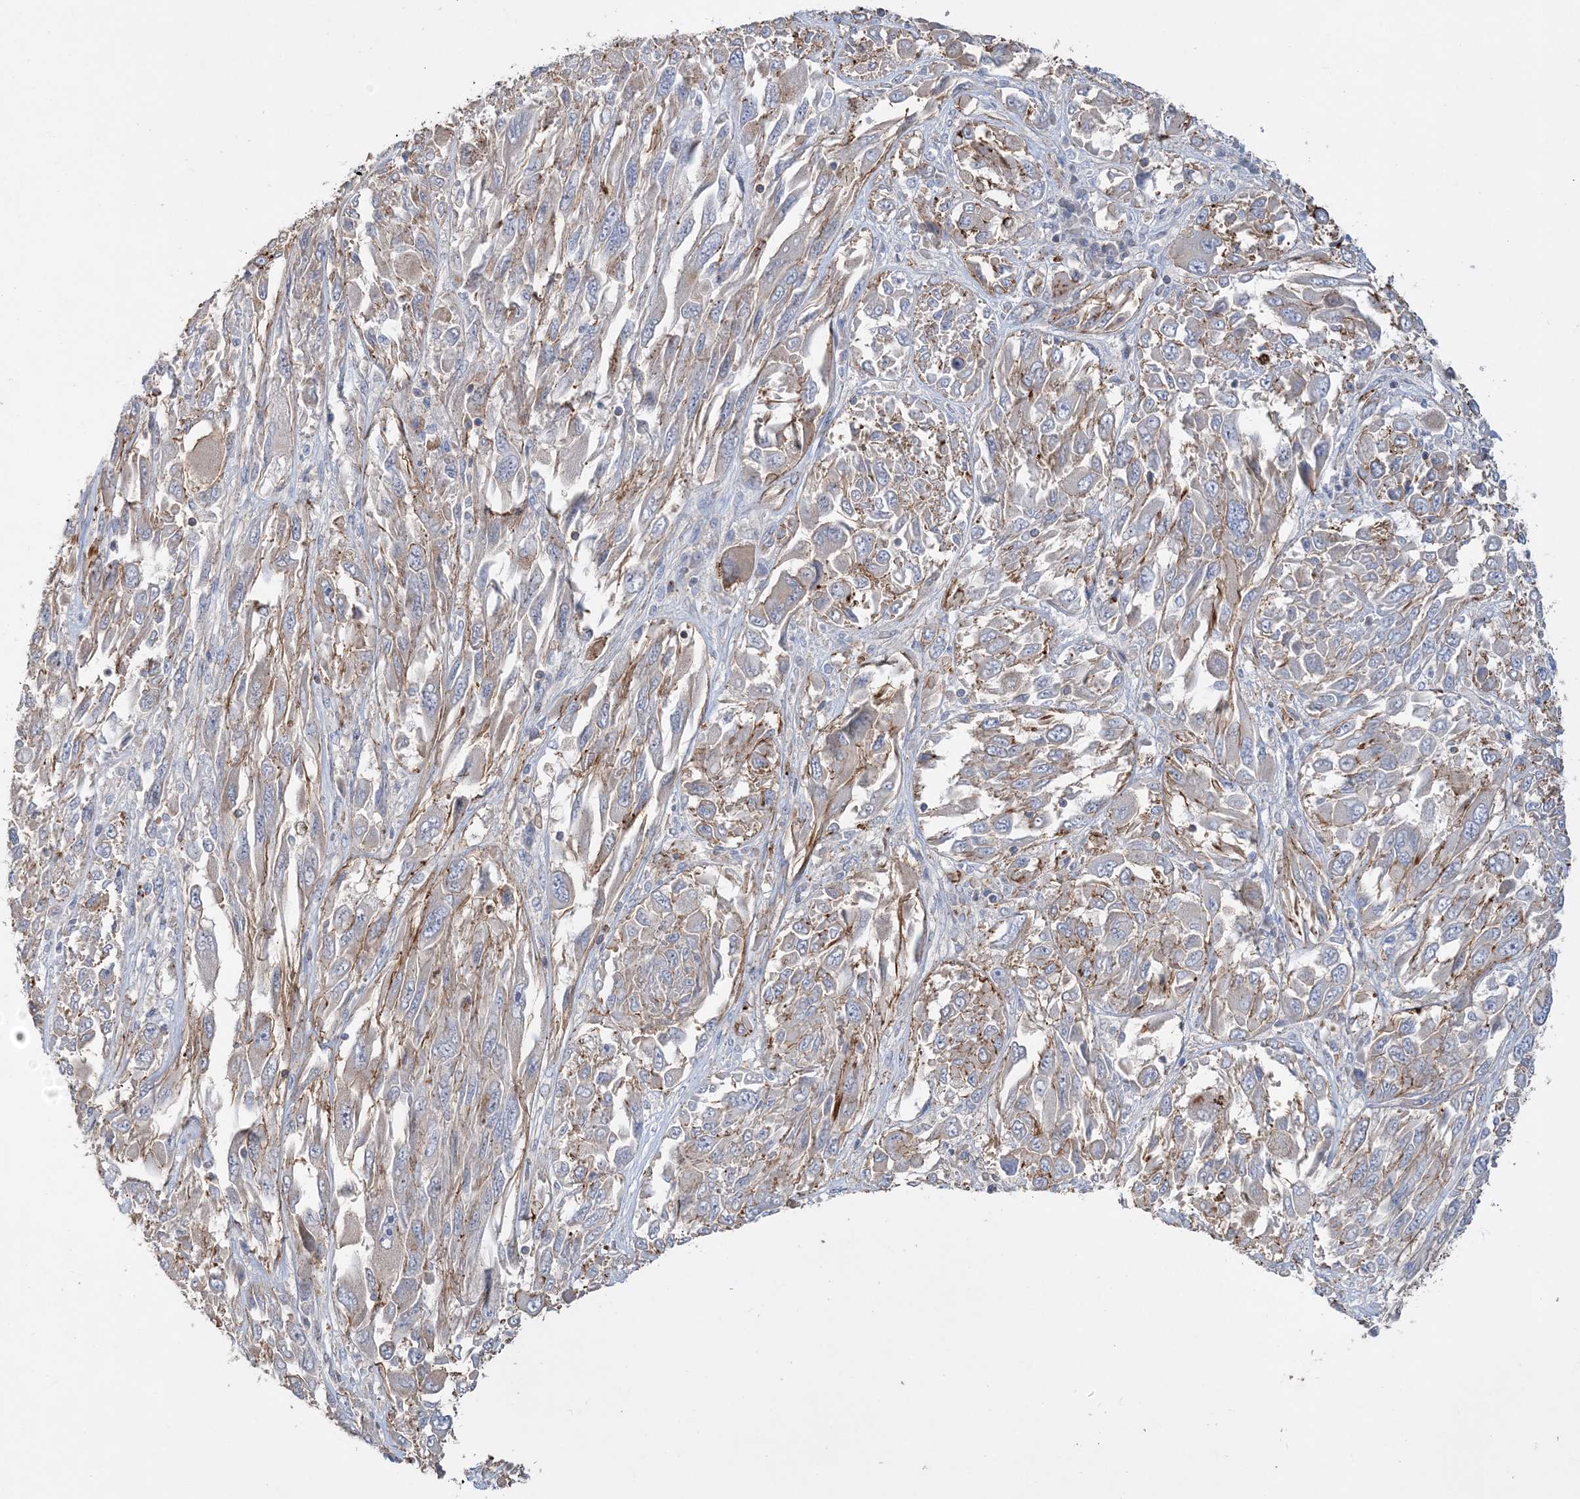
{"staining": {"intensity": "negative", "quantity": "none", "location": "none"}, "tissue": "melanoma", "cell_type": "Tumor cells", "image_type": "cancer", "snomed": [{"axis": "morphology", "description": "Malignant melanoma, NOS"}, {"axis": "topography", "description": "Skin"}], "caption": "IHC histopathology image of neoplastic tissue: malignant melanoma stained with DAB (3,3'-diaminobenzidine) displays no significant protein staining in tumor cells.", "gene": "PIGC", "patient": {"sex": "female", "age": 91}}